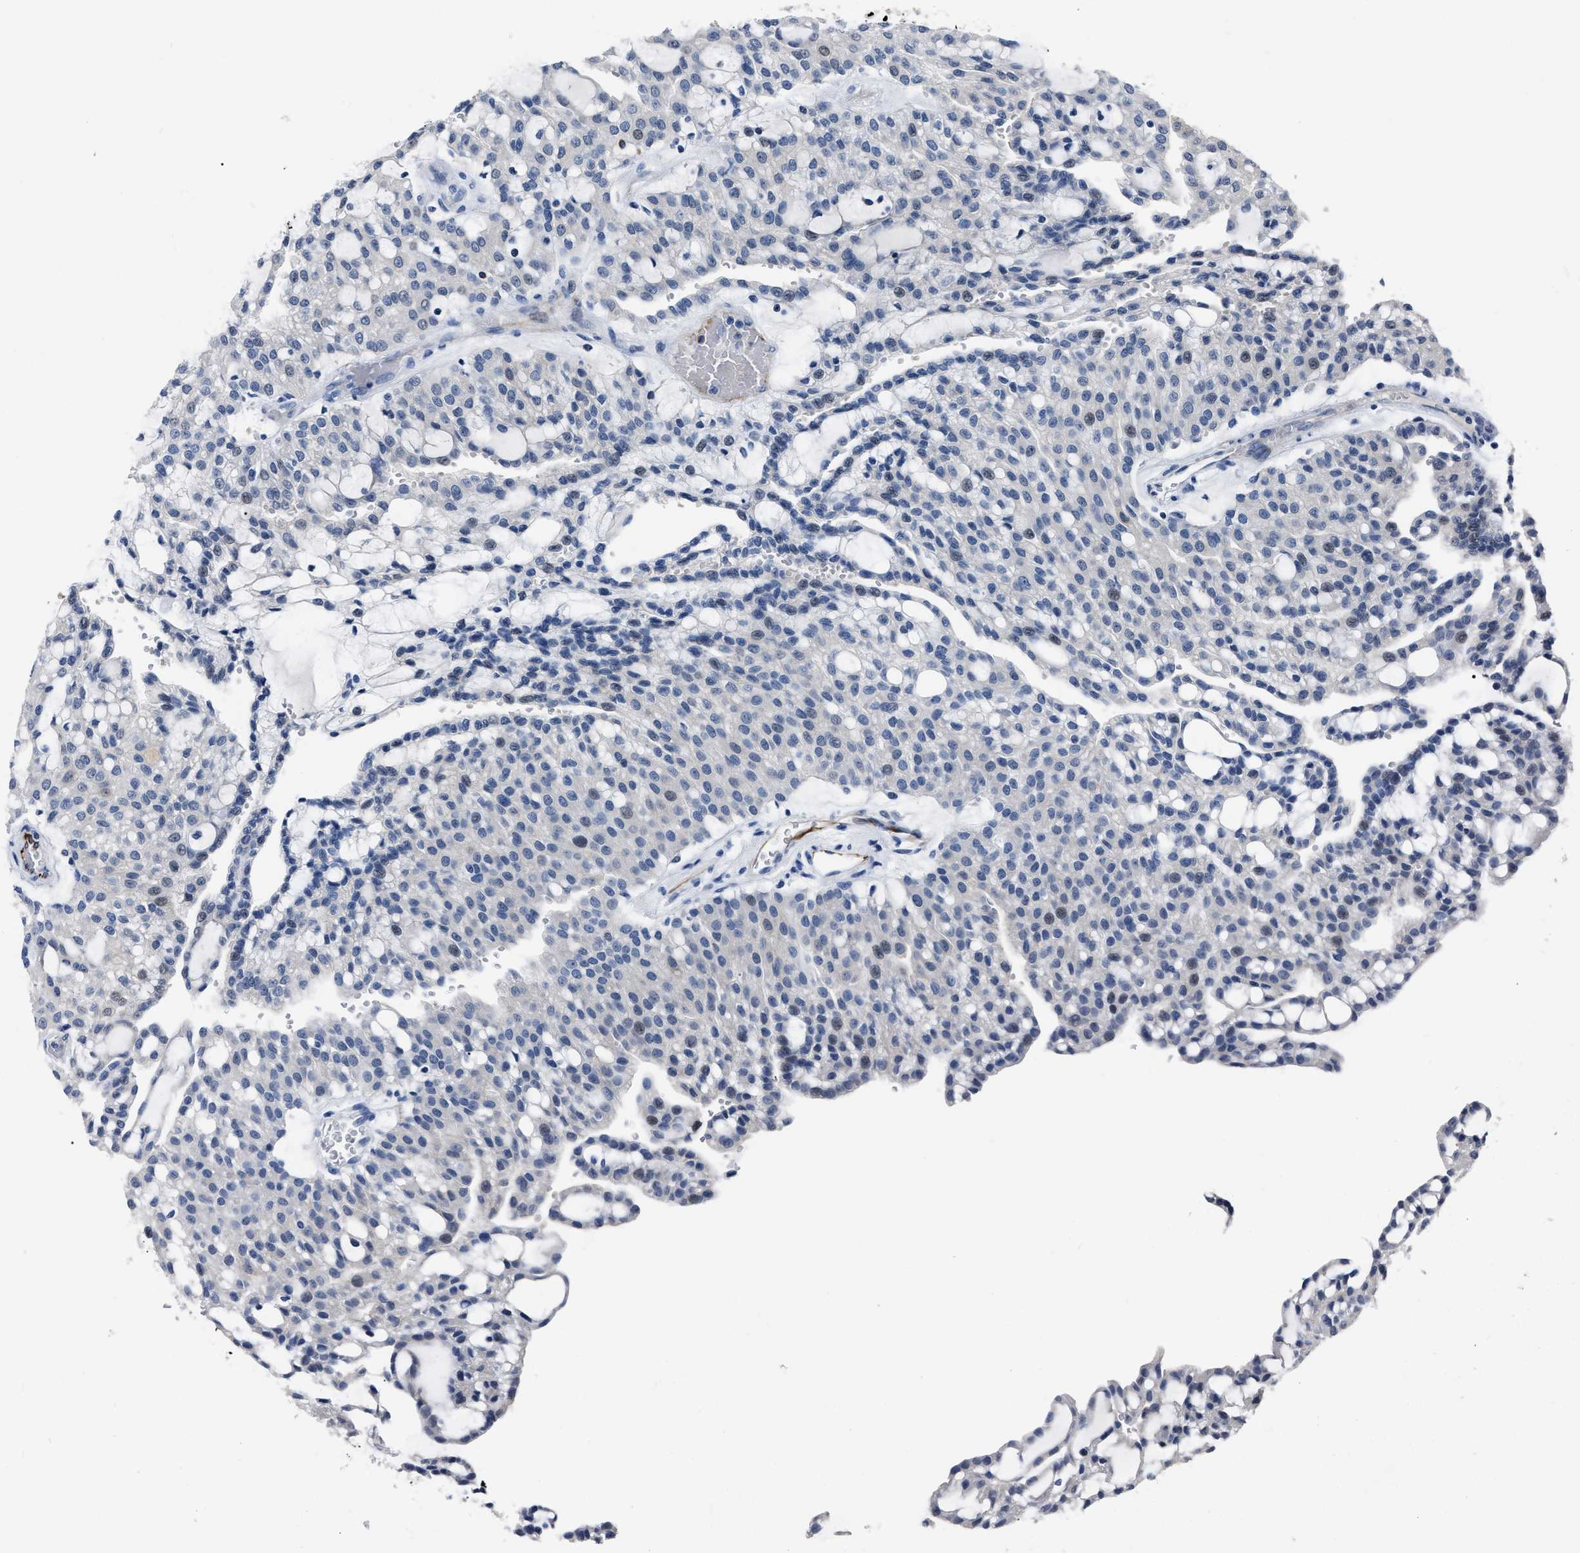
{"staining": {"intensity": "negative", "quantity": "none", "location": "none"}, "tissue": "renal cancer", "cell_type": "Tumor cells", "image_type": "cancer", "snomed": [{"axis": "morphology", "description": "Adenocarcinoma, NOS"}, {"axis": "topography", "description": "Kidney"}], "caption": "Human adenocarcinoma (renal) stained for a protein using immunohistochemistry (IHC) exhibits no positivity in tumor cells.", "gene": "OR10G3", "patient": {"sex": "male", "age": 63}}